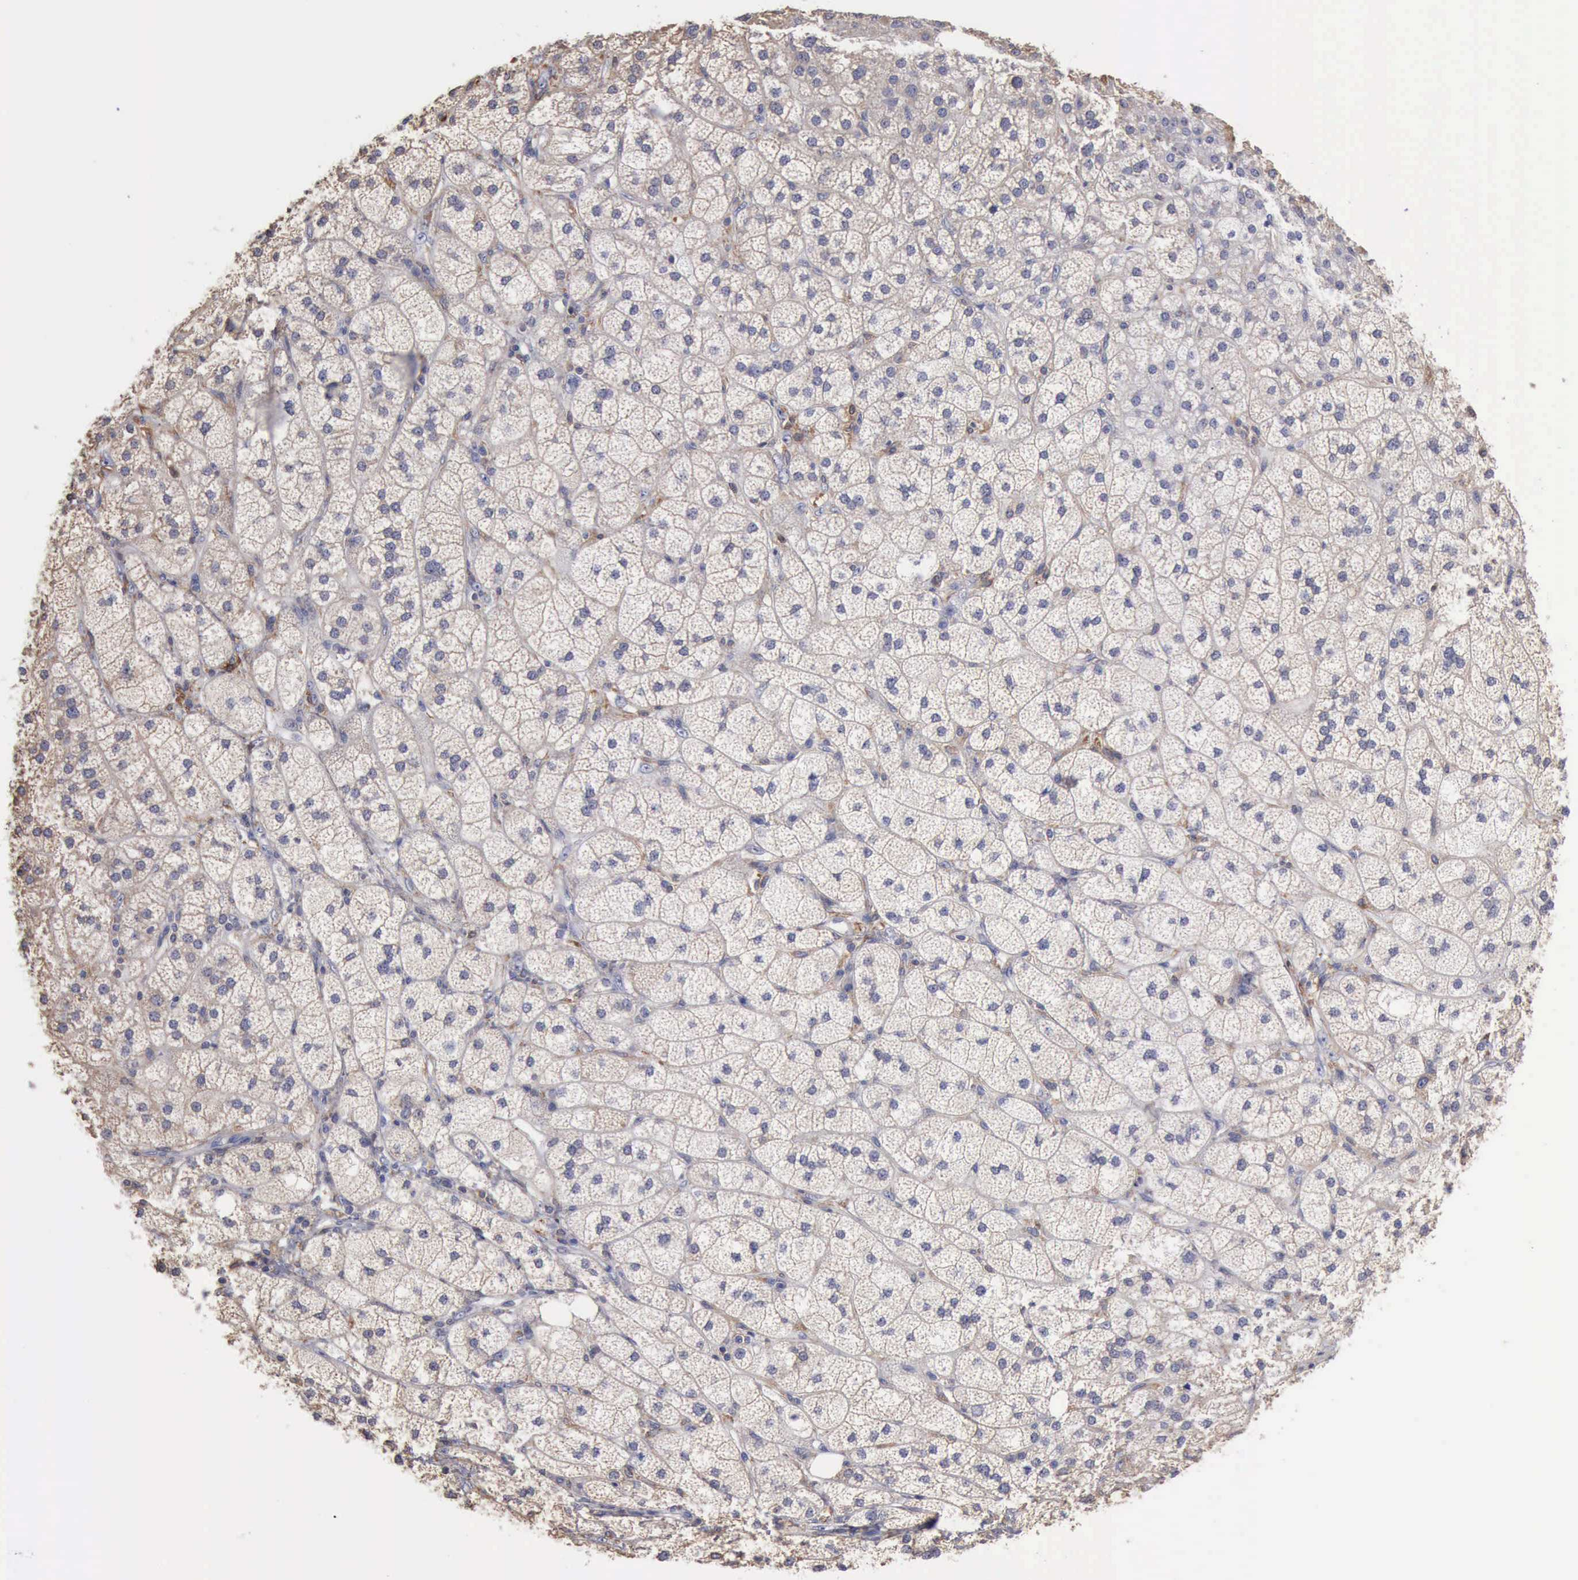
{"staining": {"intensity": "negative", "quantity": "none", "location": "none"}, "tissue": "adrenal gland", "cell_type": "Glandular cells", "image_type": "normal", "snomed": [{"axis": "morphology", "description": "Normal tissue, NOS"}, {"axis": "topography", "description": "Adrenal gland"}], "caption": "An immunohistochemistry histopathology image of benign adrenal gland is shown. There is no staining in glandular cells of adrenal gland.", "gene": "PTGS2", "patient": {"sex": "female", "age": 60}}